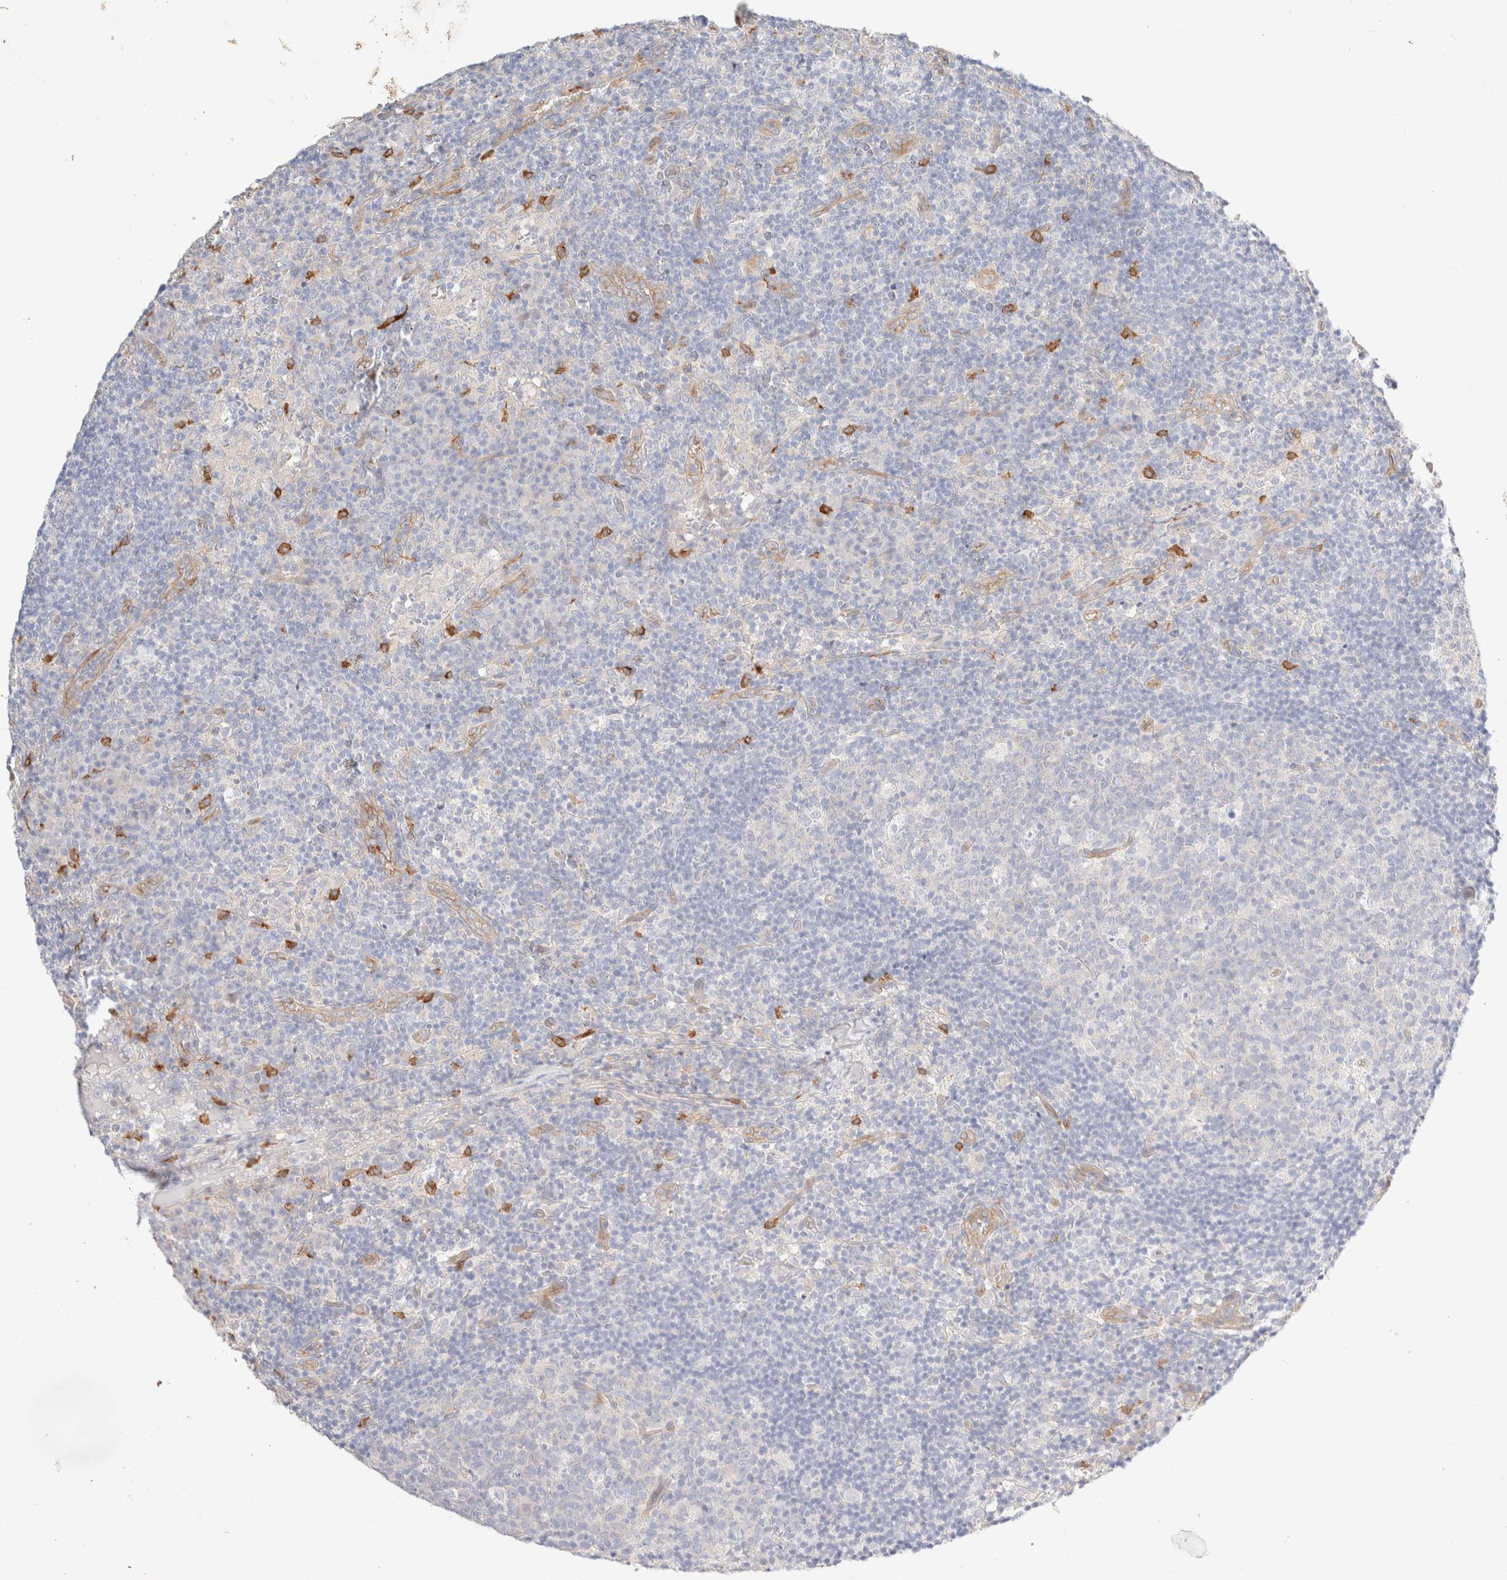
{"staining": {"intensity": "negative", "quantity": "none", "location": "none"}, "tissue": "lymph node", "cell_type": "Germinal center cells", "image_type": "normal", "snomed": [{"axis": "morphology", "description": "Normal tissue, NOS"}, {"axis": "morphology", "description": "Inflammation, NOS"}, {"axis": "topography", "description": "Lymph node"}], "caption": "High power microscopy histopathology image of an immunohistochemistry (IHC) histopathology image of unremarkable lymph node, revealing no significant expression in germinal center cells.", "gene": "NIBAN2", "patient": {"sex": "male", "age": 55}}